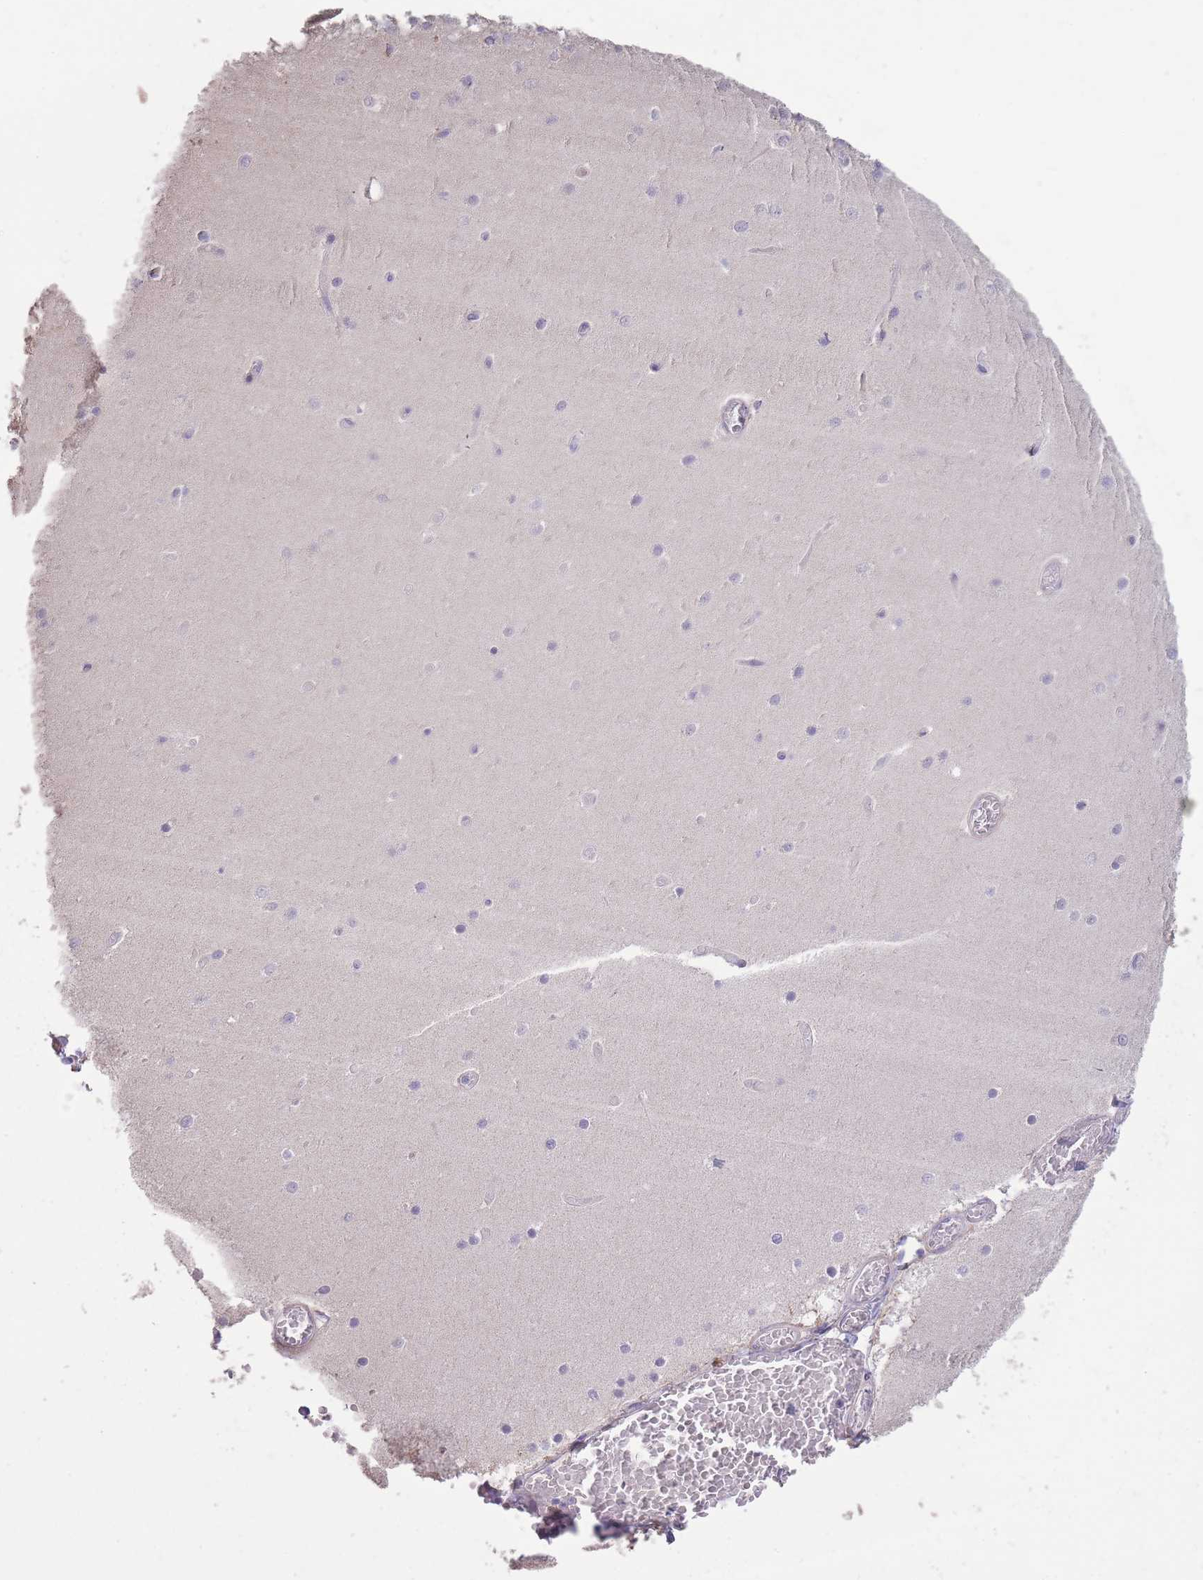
{"staining": {"intensity": "negative", "quantity": "none", "location": "none"}, "tissue": "cerebellum", "cell_type": "Cells in granular layer", "image_type": "normal", "snomed": [{"axis": "morphology", "description": "Normal tissue, NOS"}, {"axis": "topography", "description": "Cerebellum"}], "caption": "Immunohistochemistry of unremarkable human cerebellum shows no expression in cells in granular layer.", "gene": "RSPH10B2", "patient": {"sex": "female", "age": 28}}